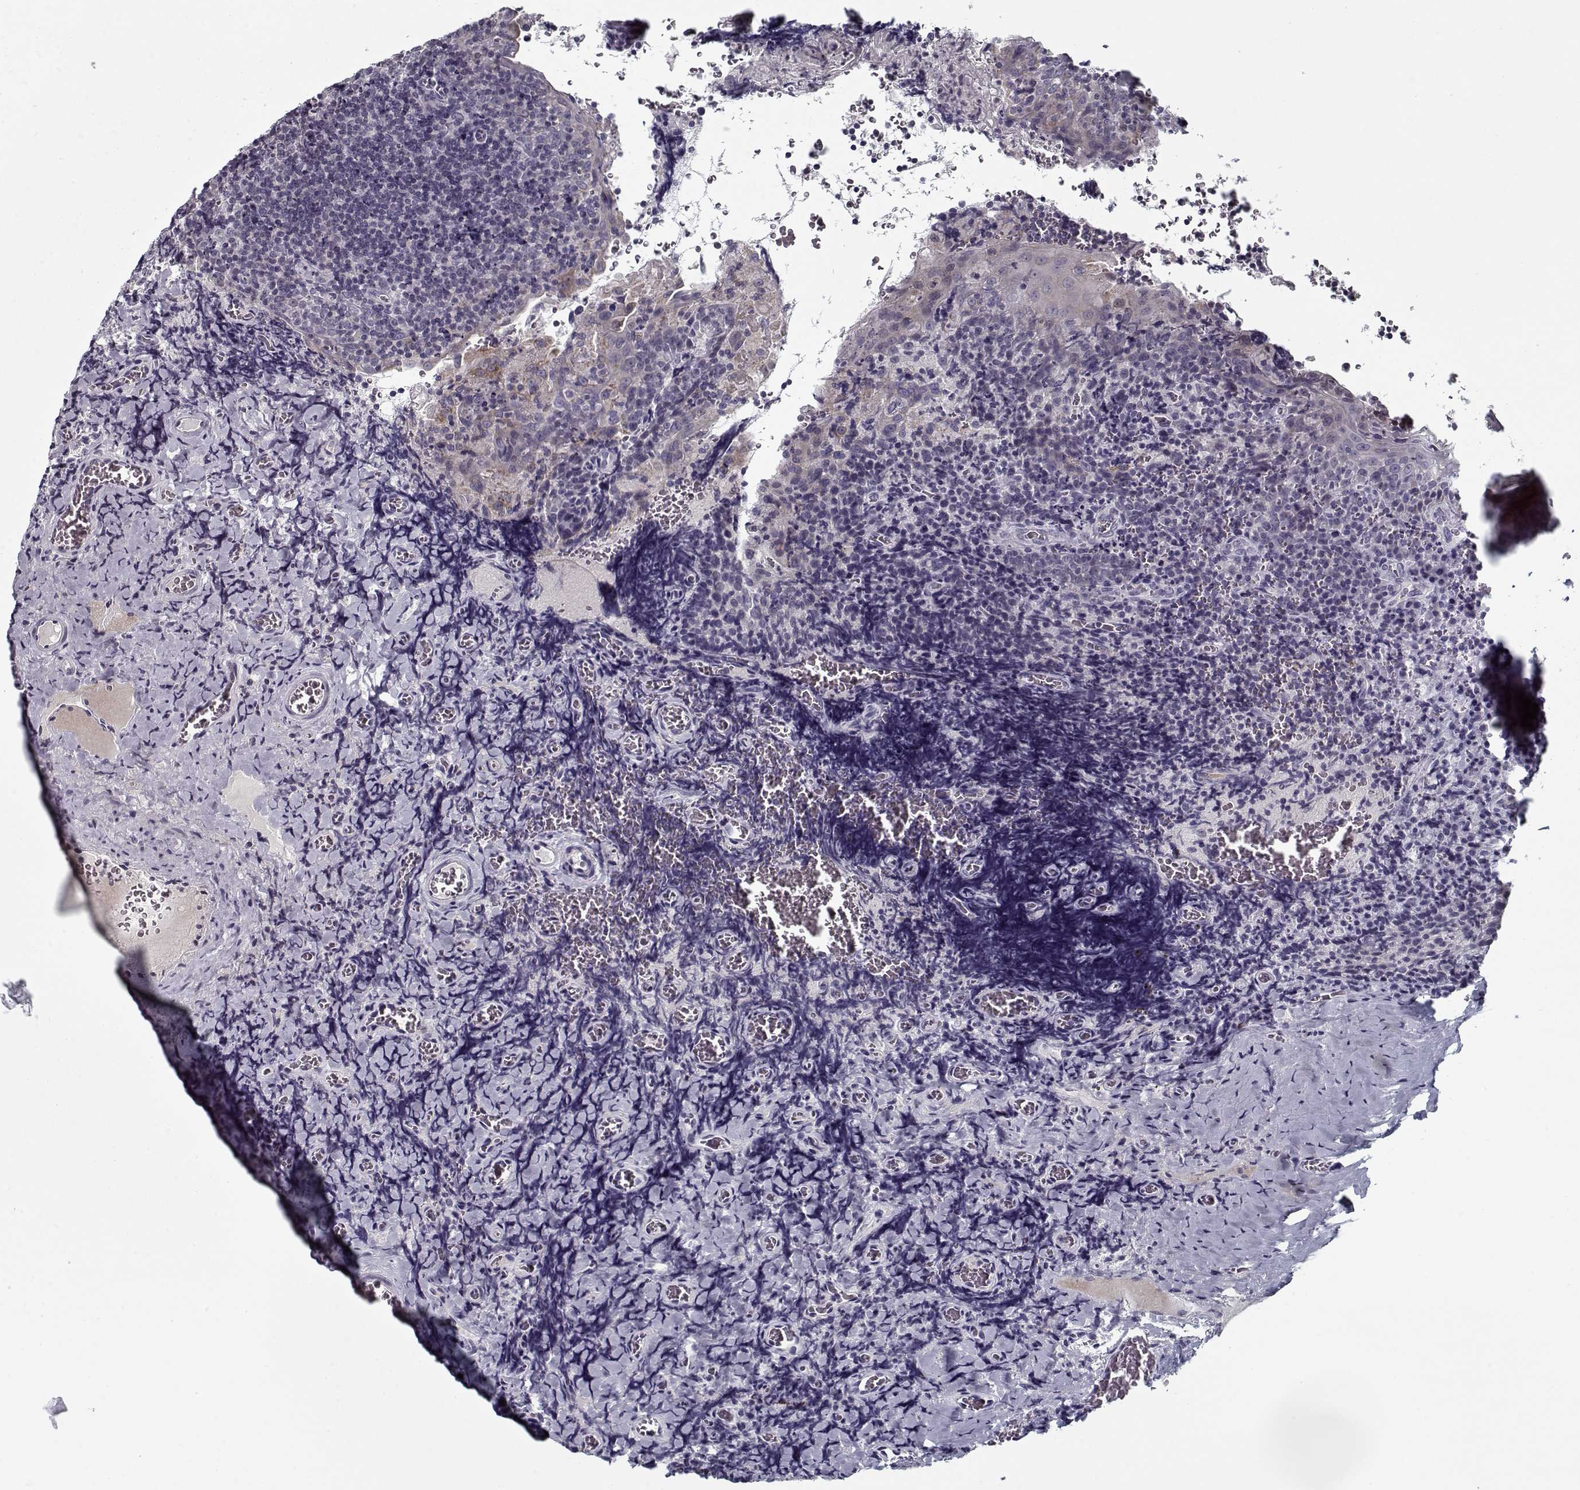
{"staining": {"intensity": "negative", "quantity": "none", "location": "none"}, "tissue": "tonsil", "cell_type": "Germinal center cells", "image_type": "normal", "snomed": [{"axis": "morphology", "description": "Normal tissue, NOS"}, {"axis": "morphology", "description": "Inflammation, NOS"}, {"axis": "topography", "description": "Tonsil"}], "caption": "The image demonstrates no staining of germinal center cells in normal tonsil.", "gene": "DDX25", "patient": {"sex": "female", "age": 31}}